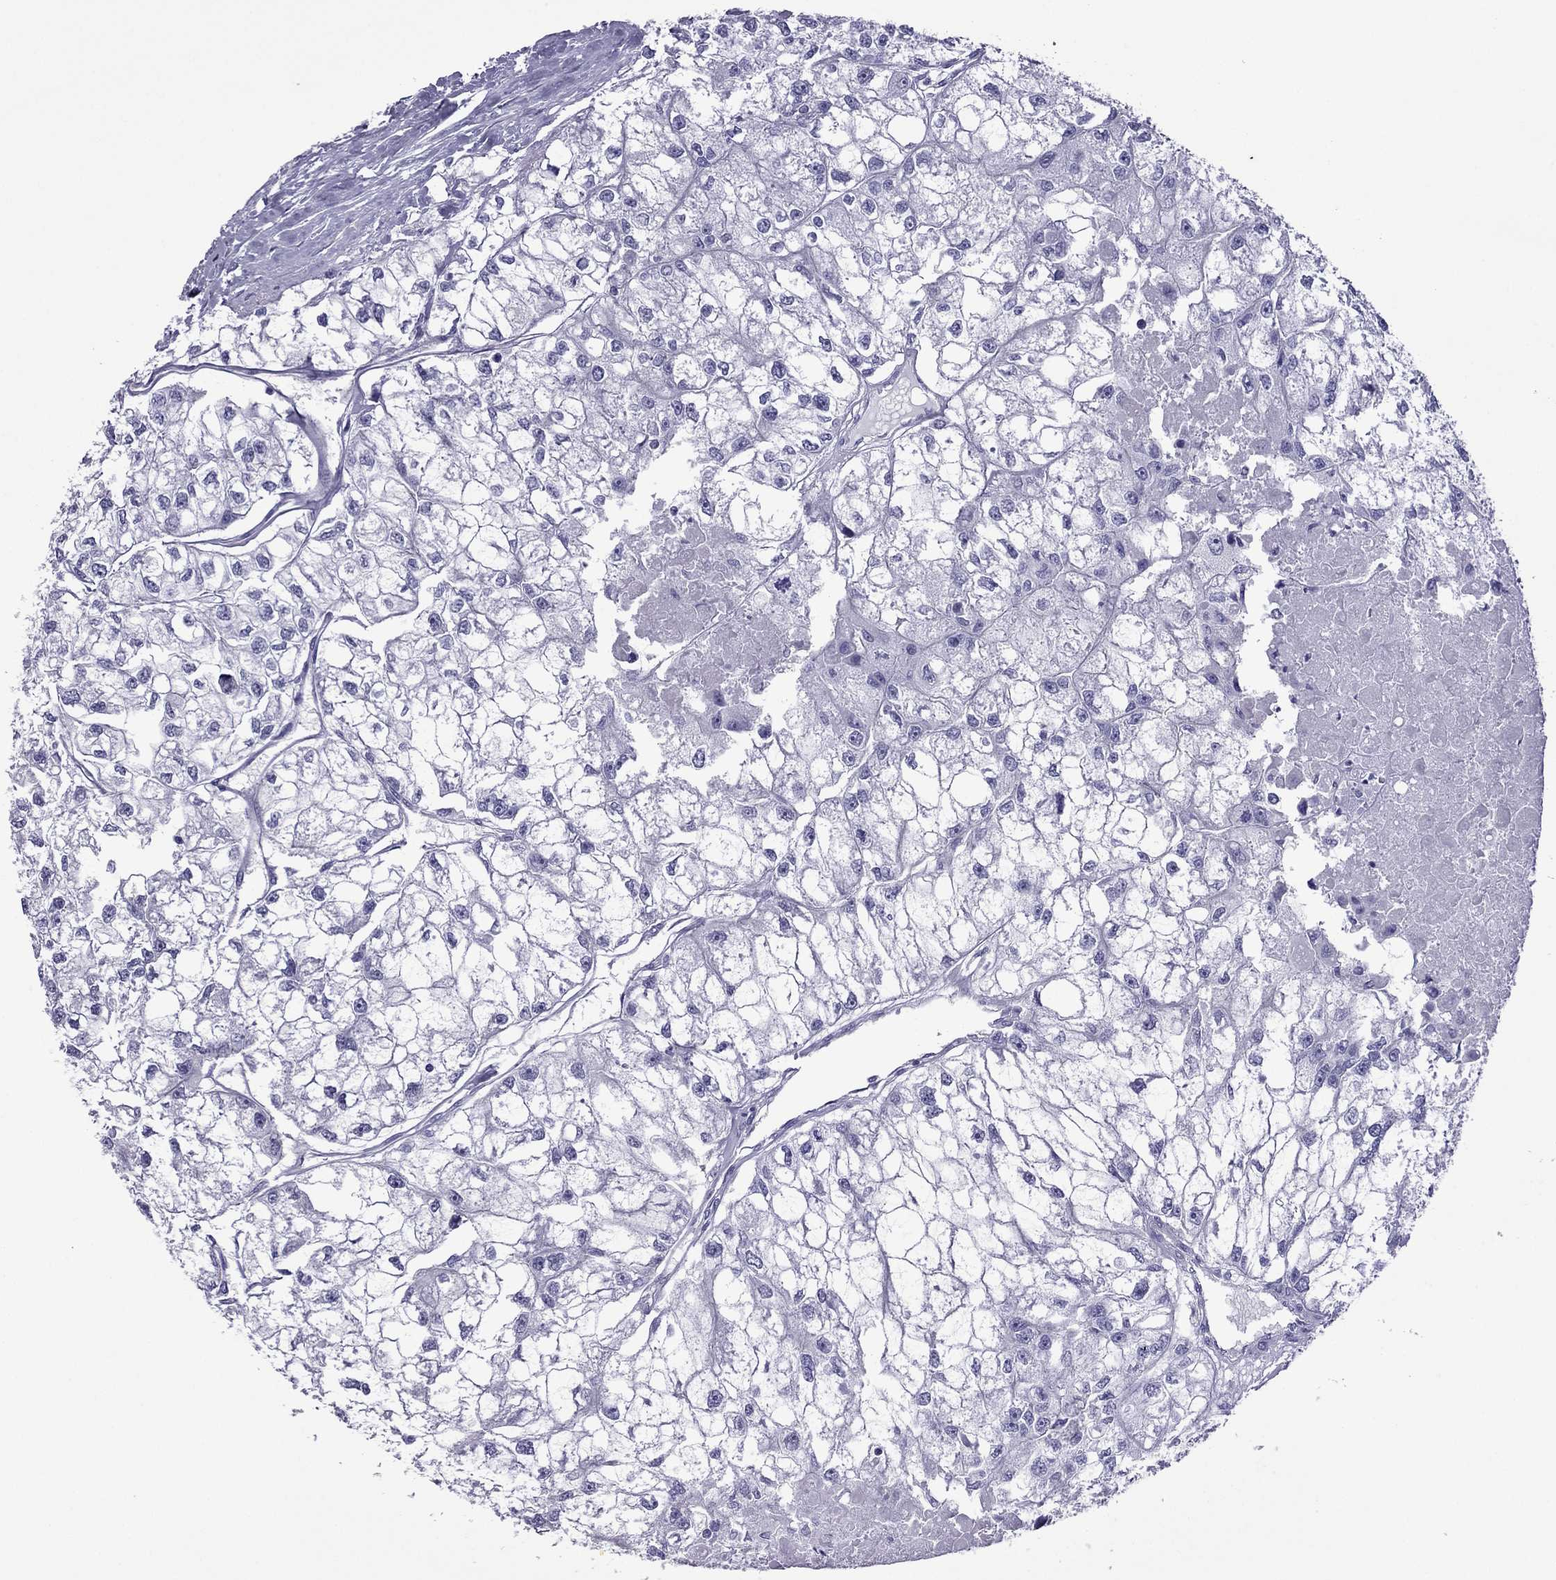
{"staining": {"intensity": "negative", "quantity": "none", "location": "none"}, "tissue": "renal cancer", "cell_type": "Tumor cells", "image_type": "cancer", "snomed": [{"axis": "morphology", "description": "Adenocarcinoma, NOS"}, {"axis": "topography", "description": "Kidney"}], "caption": "IHC of renal adenocarcinoma shows no staining in tumor cells. The staining was performed using DAB (3,3'-diaminobenzidine) to visualize the protein expression in brown, while the nuclei were stained in blue with hematoxylin (Magnification: 20x).", "gene": "MYL11", "patient": {"sex": "male", "age": 56}}